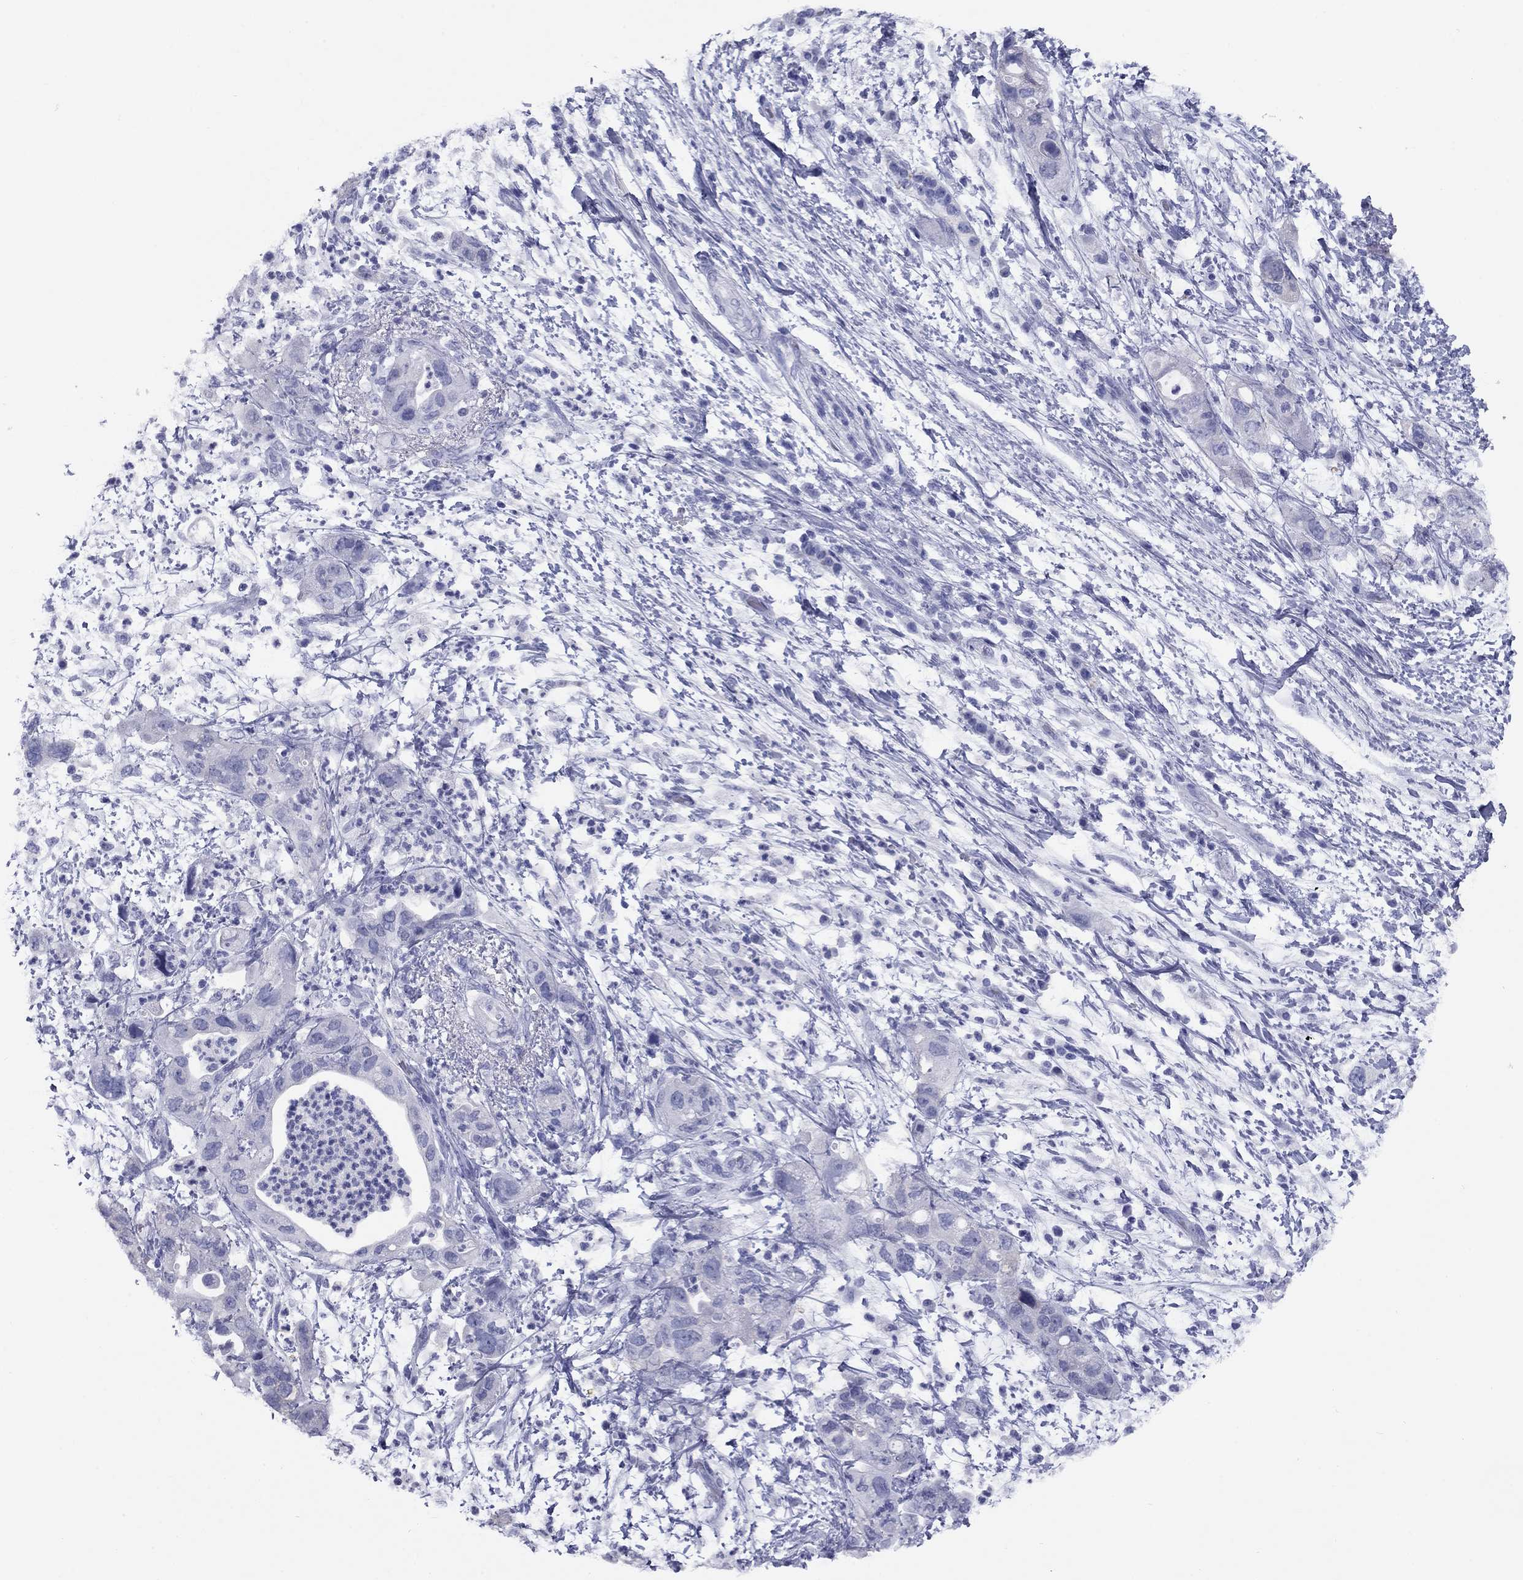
{"staining": {"intensity": "negative", "quantity": "none", "location": "none"}, "tissue": "pancreatic cancer", "cell_type": "Tumor cells", "image_type": "cancer", "snomed": [{"axis": "morphology", "description": "Adenocarcinoma, NOS"}, {"axis": "topography", "description": "Pancreas"}], "caption": "Immunohistochemistry (IHC) micrograph of neoplastic tissue: pancreatic adenocarcinoma stained with DAB (3,3'-diaminobenzidine) displays no significant protein positivity in tumor cells.", "gene": "NPPA", "patient": {"sex": "female", "age": 72}}